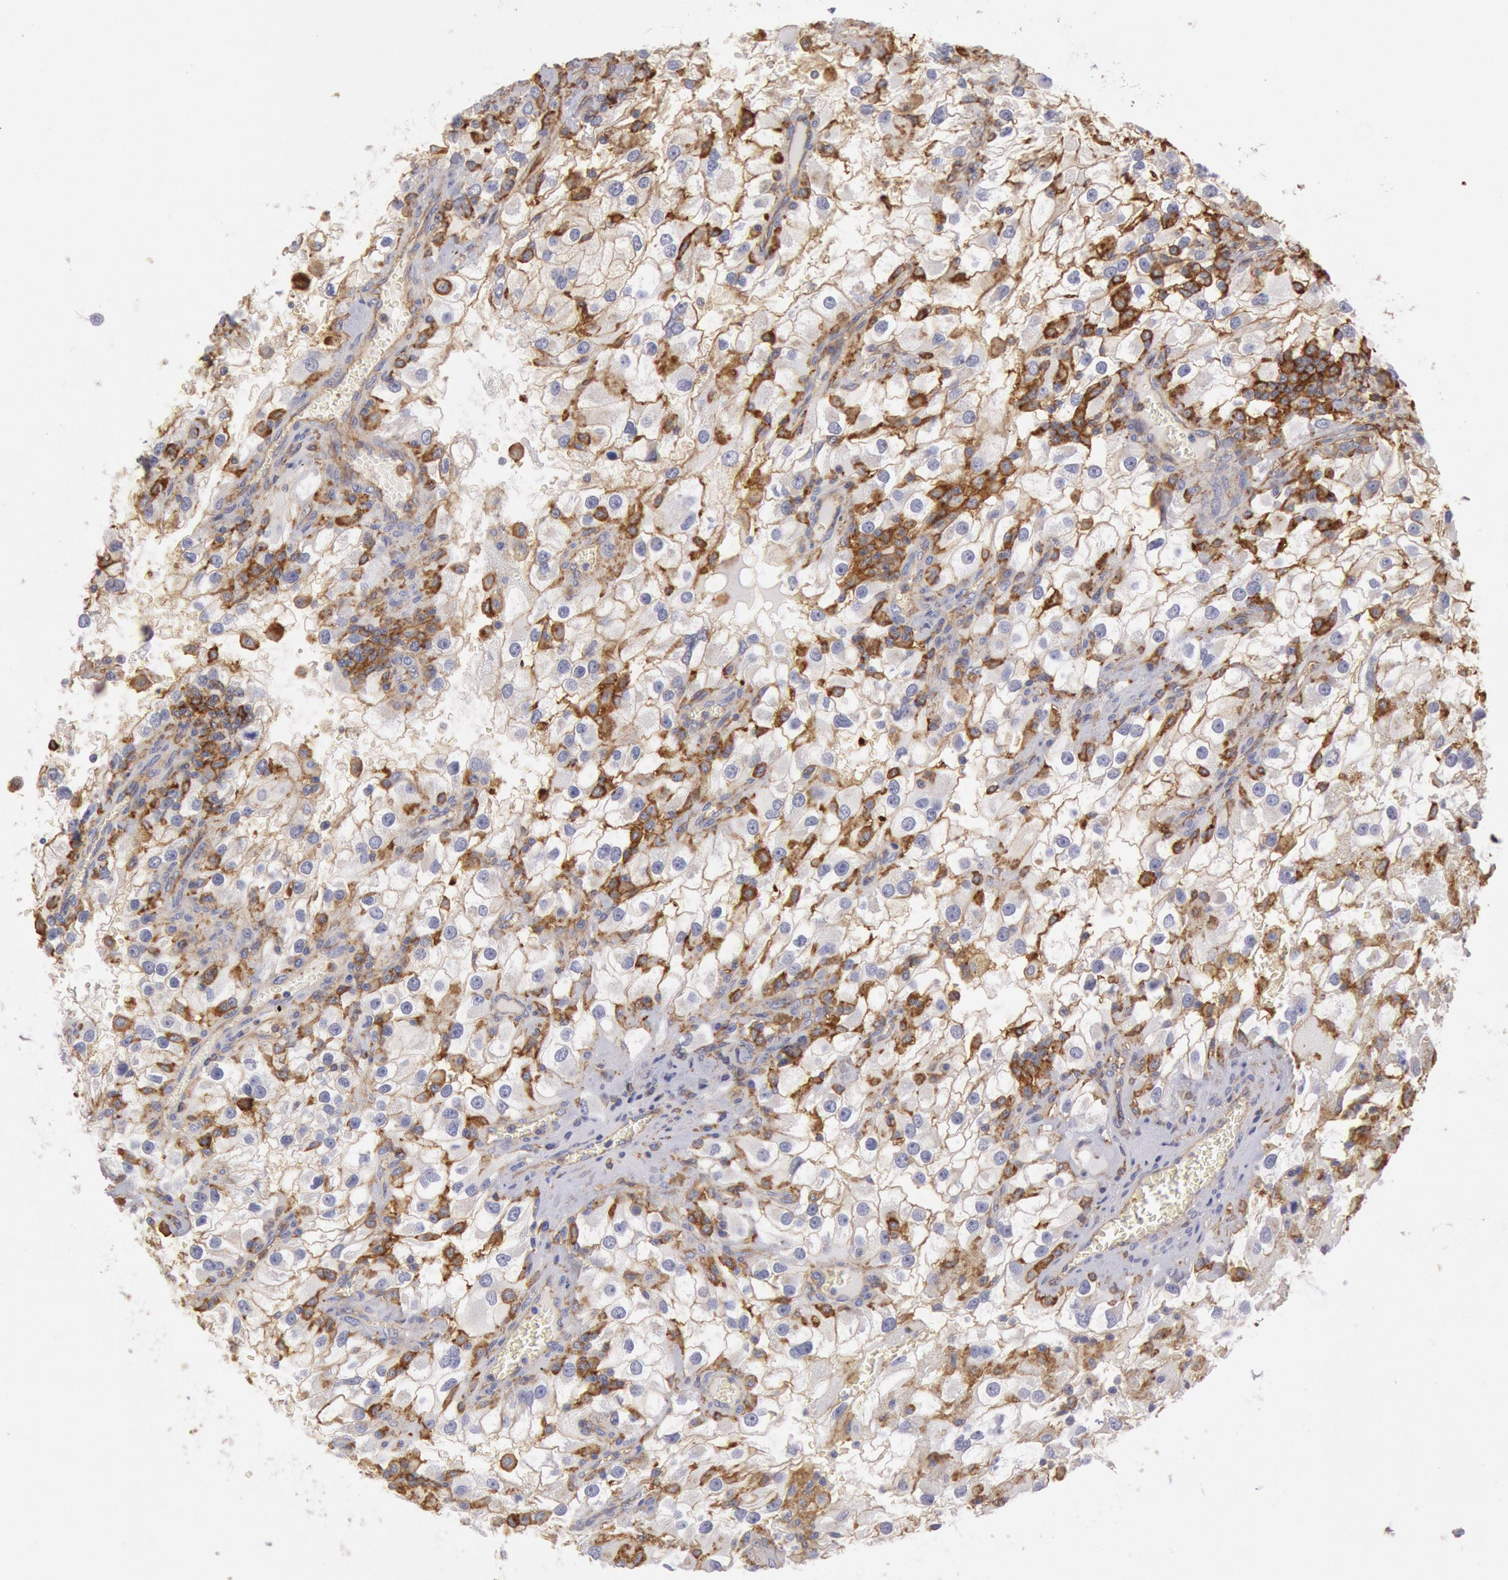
{"staining": {"intensity": "moderate", "quantity": "25%-75%", "location": "cytoplasmic/membranous"}, "tissue": "renal cancer", "cell_type": "Tumor cells", "image_type": "cancer", "snomed": [{"axis": "morphology", "description": "Adenocarcinoma, NOS"}, {"axis": "topography", "description": "Kidney"}], "caption": "A brown stain labels moderate cytoplasmic/membranous staining of a protein in renal cancer (adenocarcinoma) tumor cells.", "gene": "SNAP23", "patient": {"sex": "female", "age": 52}}